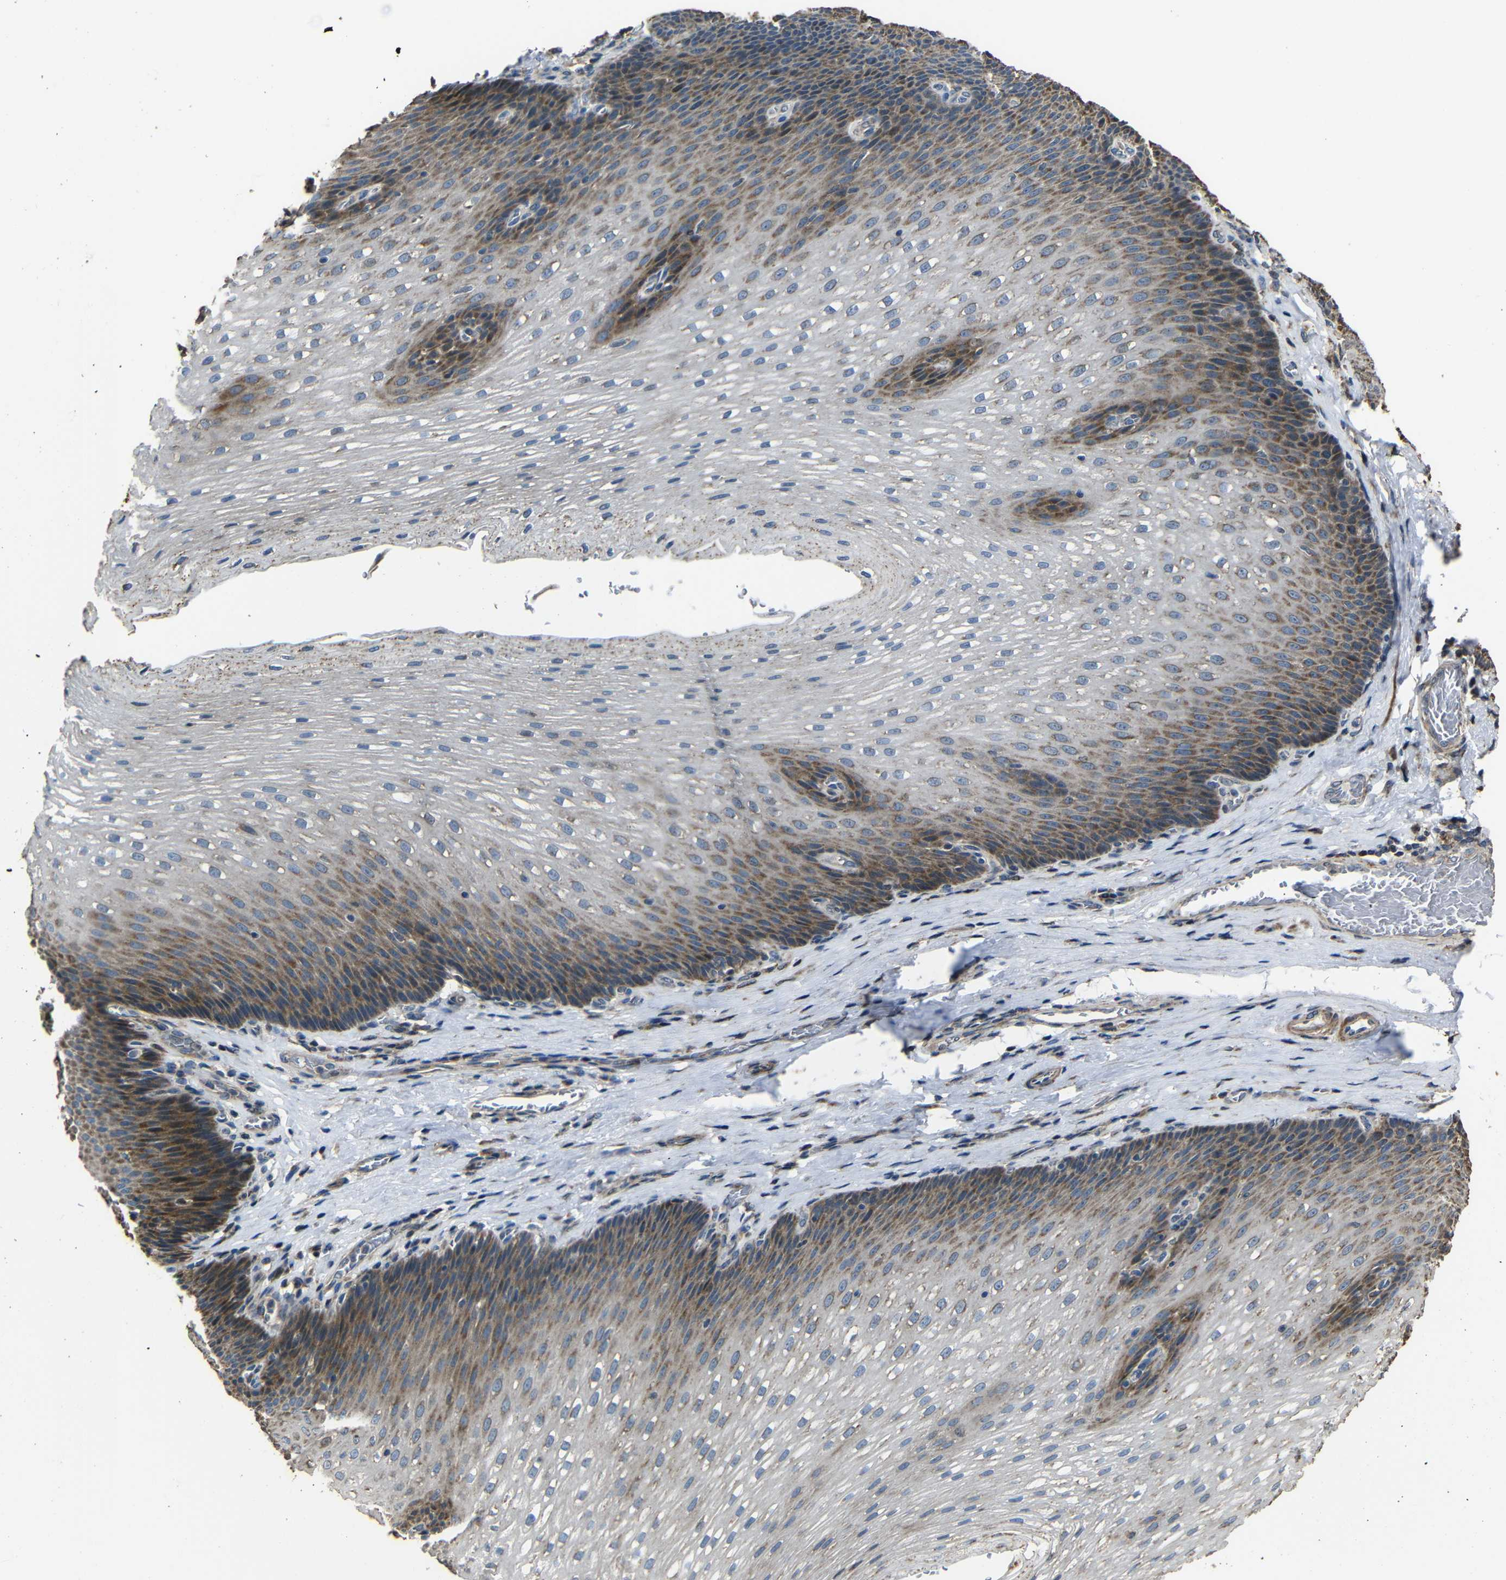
{"staining": {"intensity": "moderate", "quantity": "25%-75%", "location": "cytoplasmic/membranous"}, "tissue": "esophagus", "cell_type": "Squamous epithelial cells", "image_type": "normal", "snomed": [{"axis": "morphology", "description": "Normal tissue, NOS"}, {"axis": "topography", "description": "Esophagus"}], "caption": "IHC (DAB (3,3'-diaminobenzidine)) staining of benign esophagus exhibits moderate cytoplasmic/membranous protein staining in approximately 25%-75% of squamous epithelial cells.", "gene": "SNN", "patient": {"sex": "male", "age": 48}}